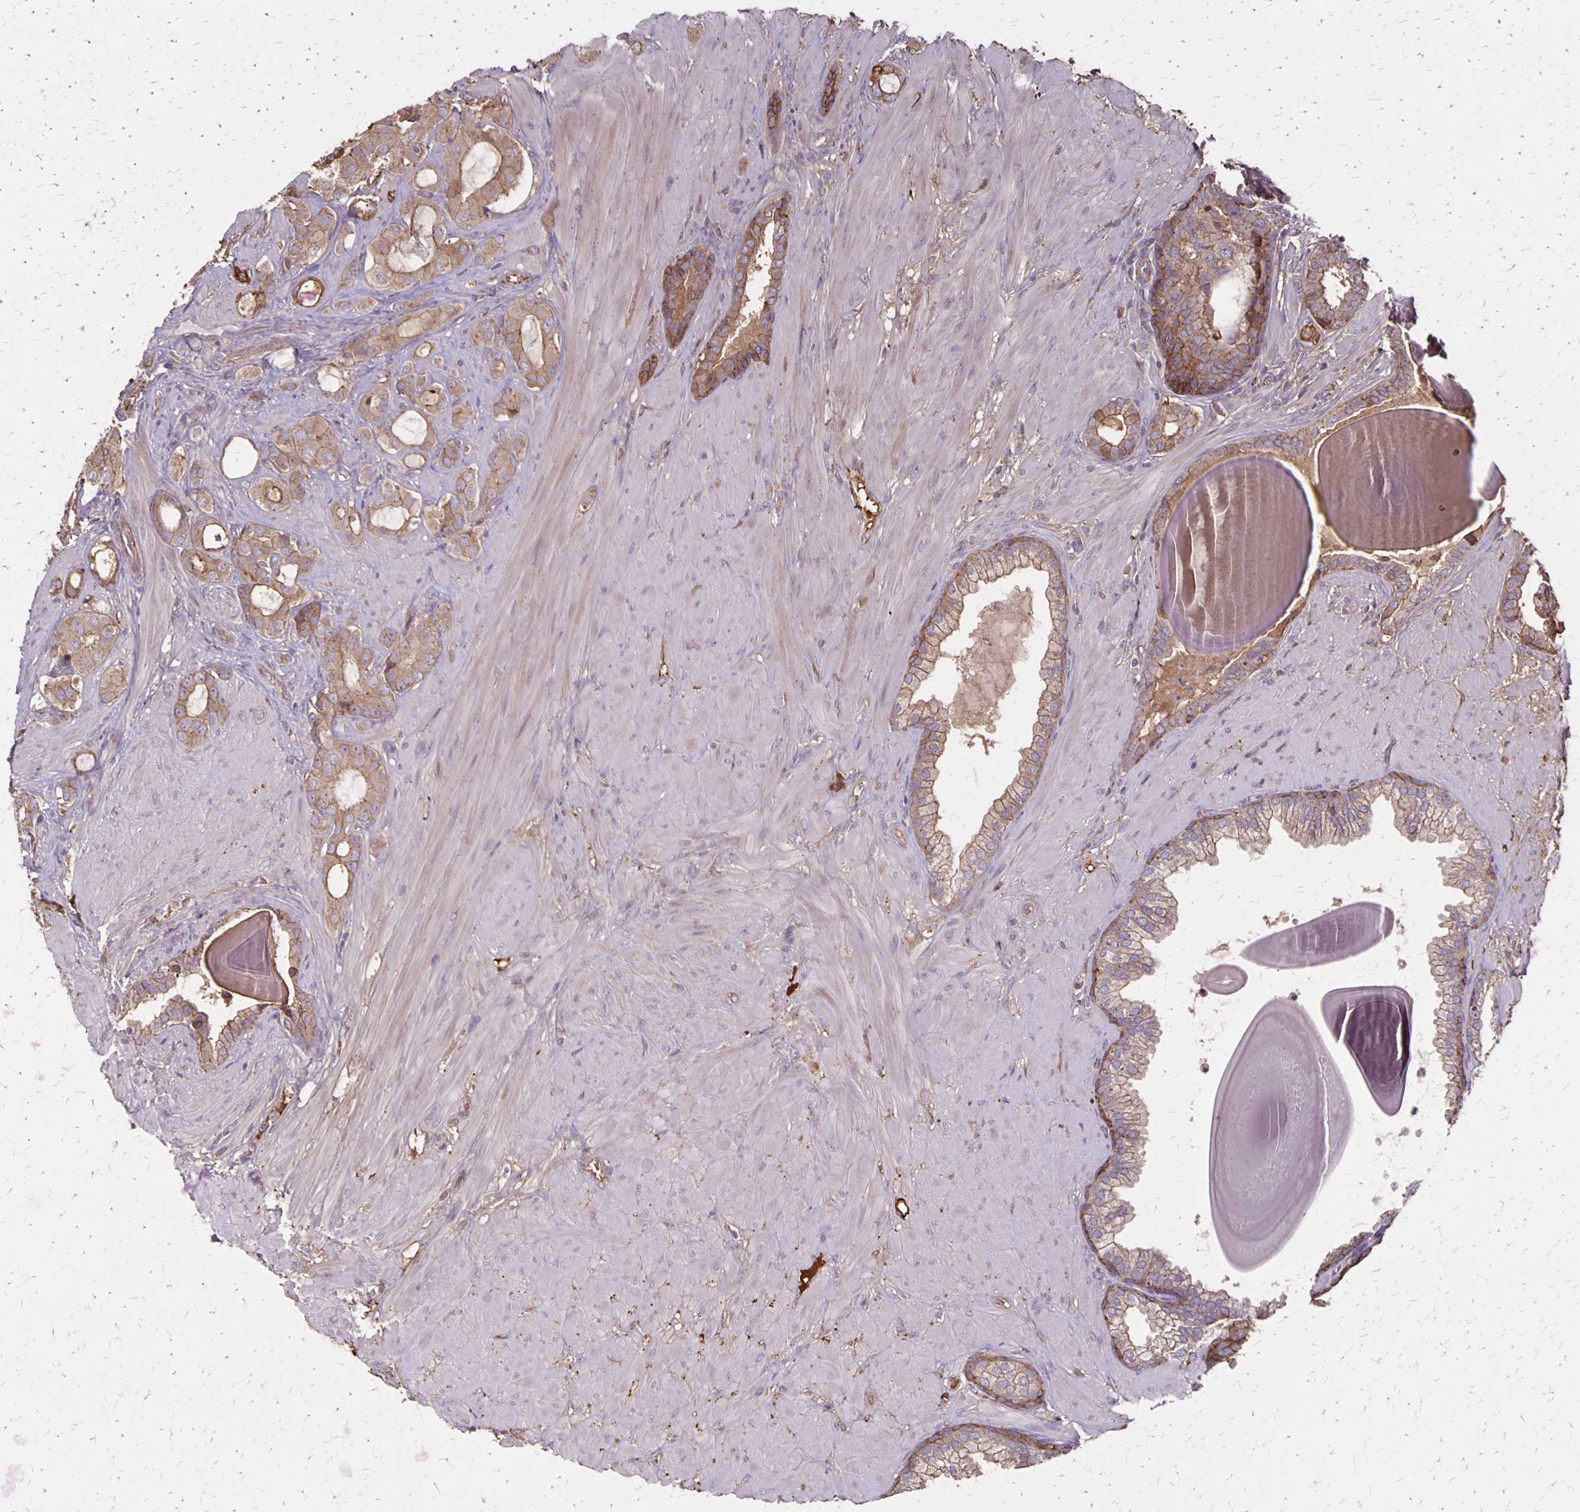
{"staining": {"intensity": "moderate", "quantity": ">75%", "location": "cytoplasmic/membranous"}, "tissue": "prostate cancer", "cell_type": "Tumor cells", "image_type": "cancer", "snomed": [{"axis": "morphology", "description": "Adenocarcinoma, Low grade"}, {"axis": "topography", "description": "Prostate"}], "caption": "Protein staining reveals moderate cytoplasmic/membranous staining in approximately >75% of tumor cells in low-grade adenocarcinoma (prostate). (DAB IHC, brown staining for protein, blue staining for nuclei).", "gene": "PROM2", "patient": {"sex": "male", "age": 57}}